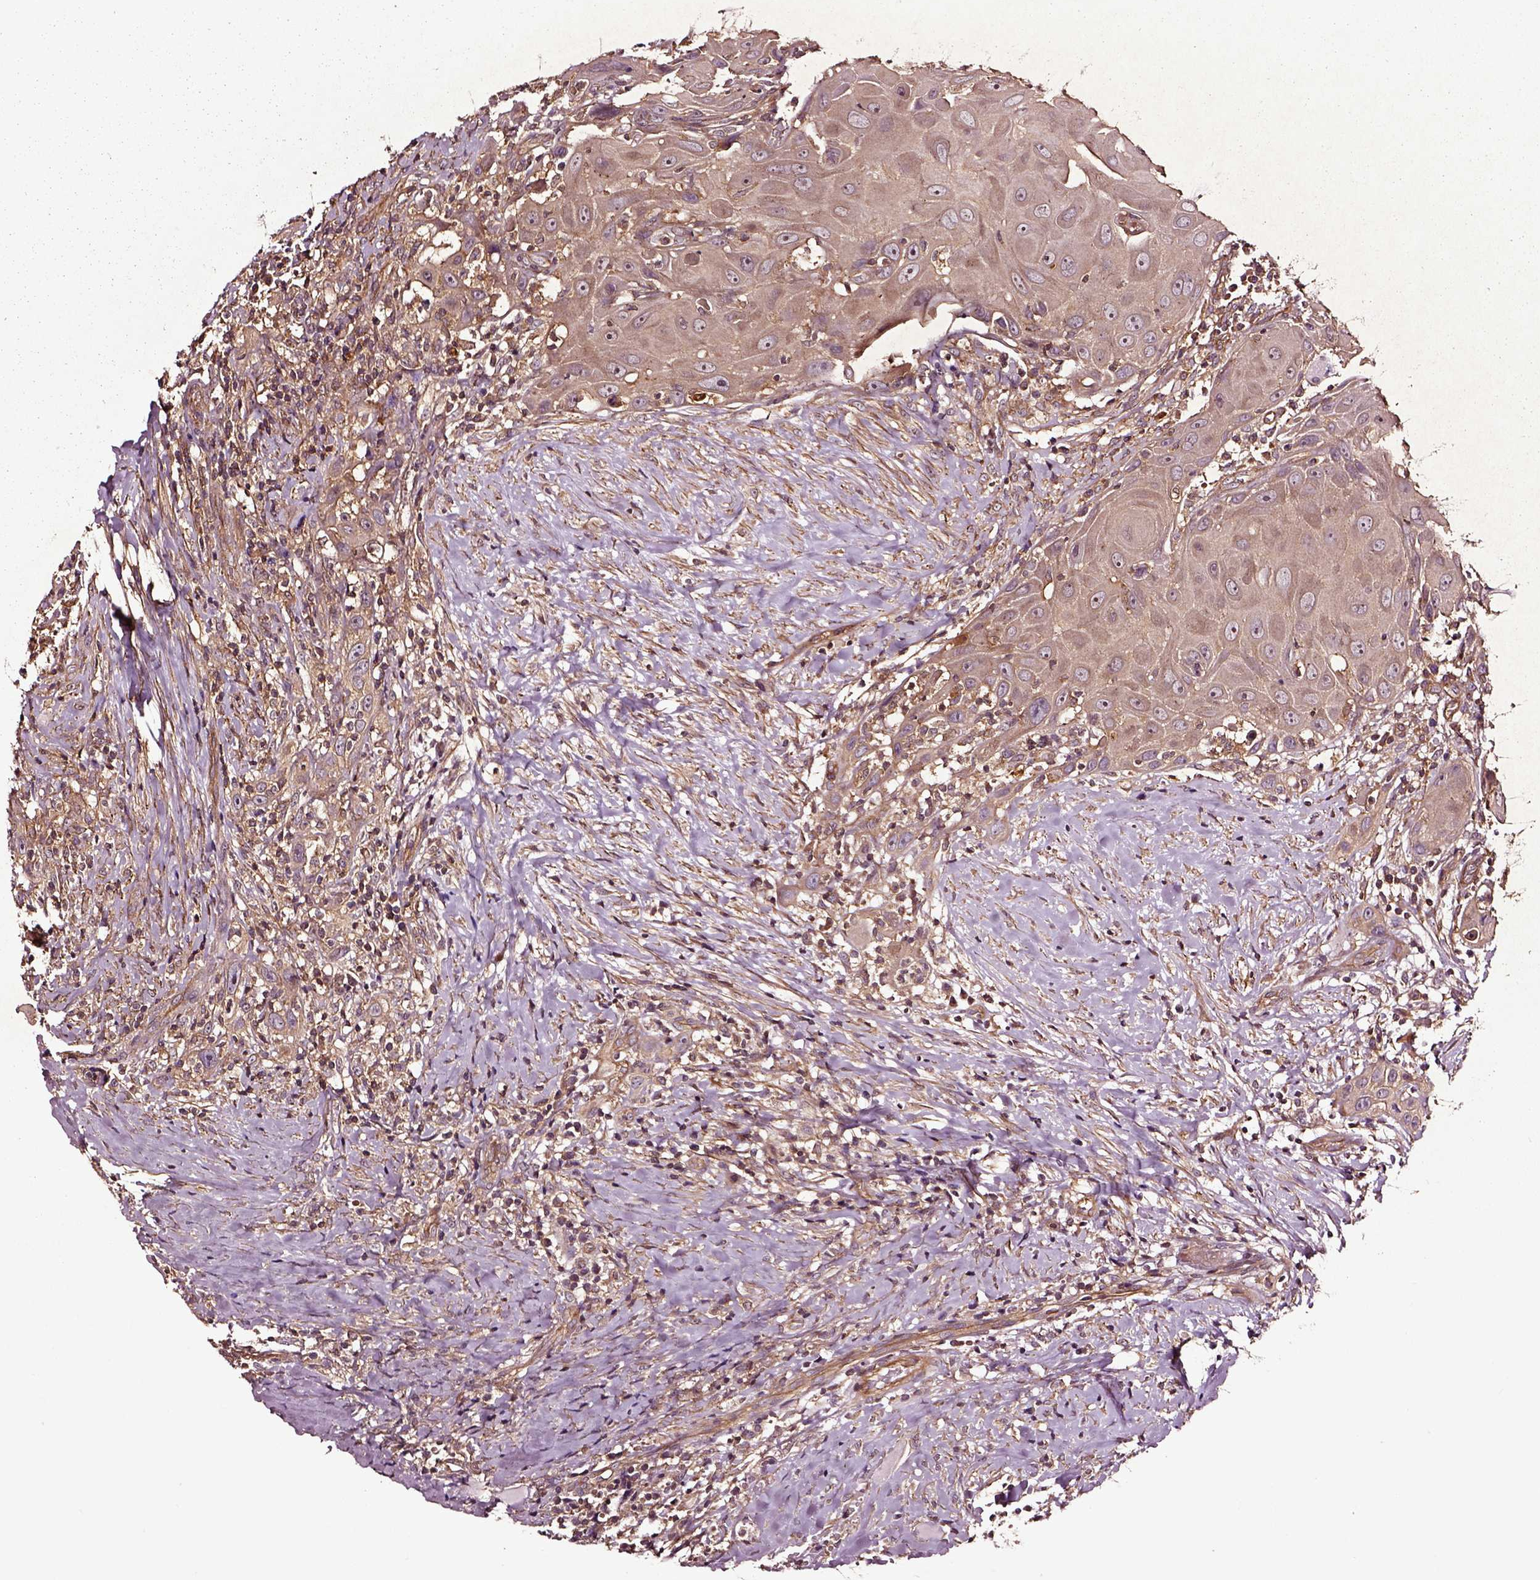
{"staining": {"intensity": "moderate", "quantity": ">75%", "location": "cytoplasmic/membranous"}, "tissue": "head and neck cancer", "cell_type": "Tumor cells", "image_type": "cancer", "snomed": [{"axis": "morphology", "description": "Squamous cell carcinoma, NOS"}, {"axis": "topography", "description": "Head-Neck"}], "caption": "Moderate cytoplasmic/membranous protein staining is appreciated in approximately >75% of tumor cells in head and neck cancer (squamous cell carcinoma).", "gene": "RASSF5", "patient": {"sex": "female", "age": 95}}